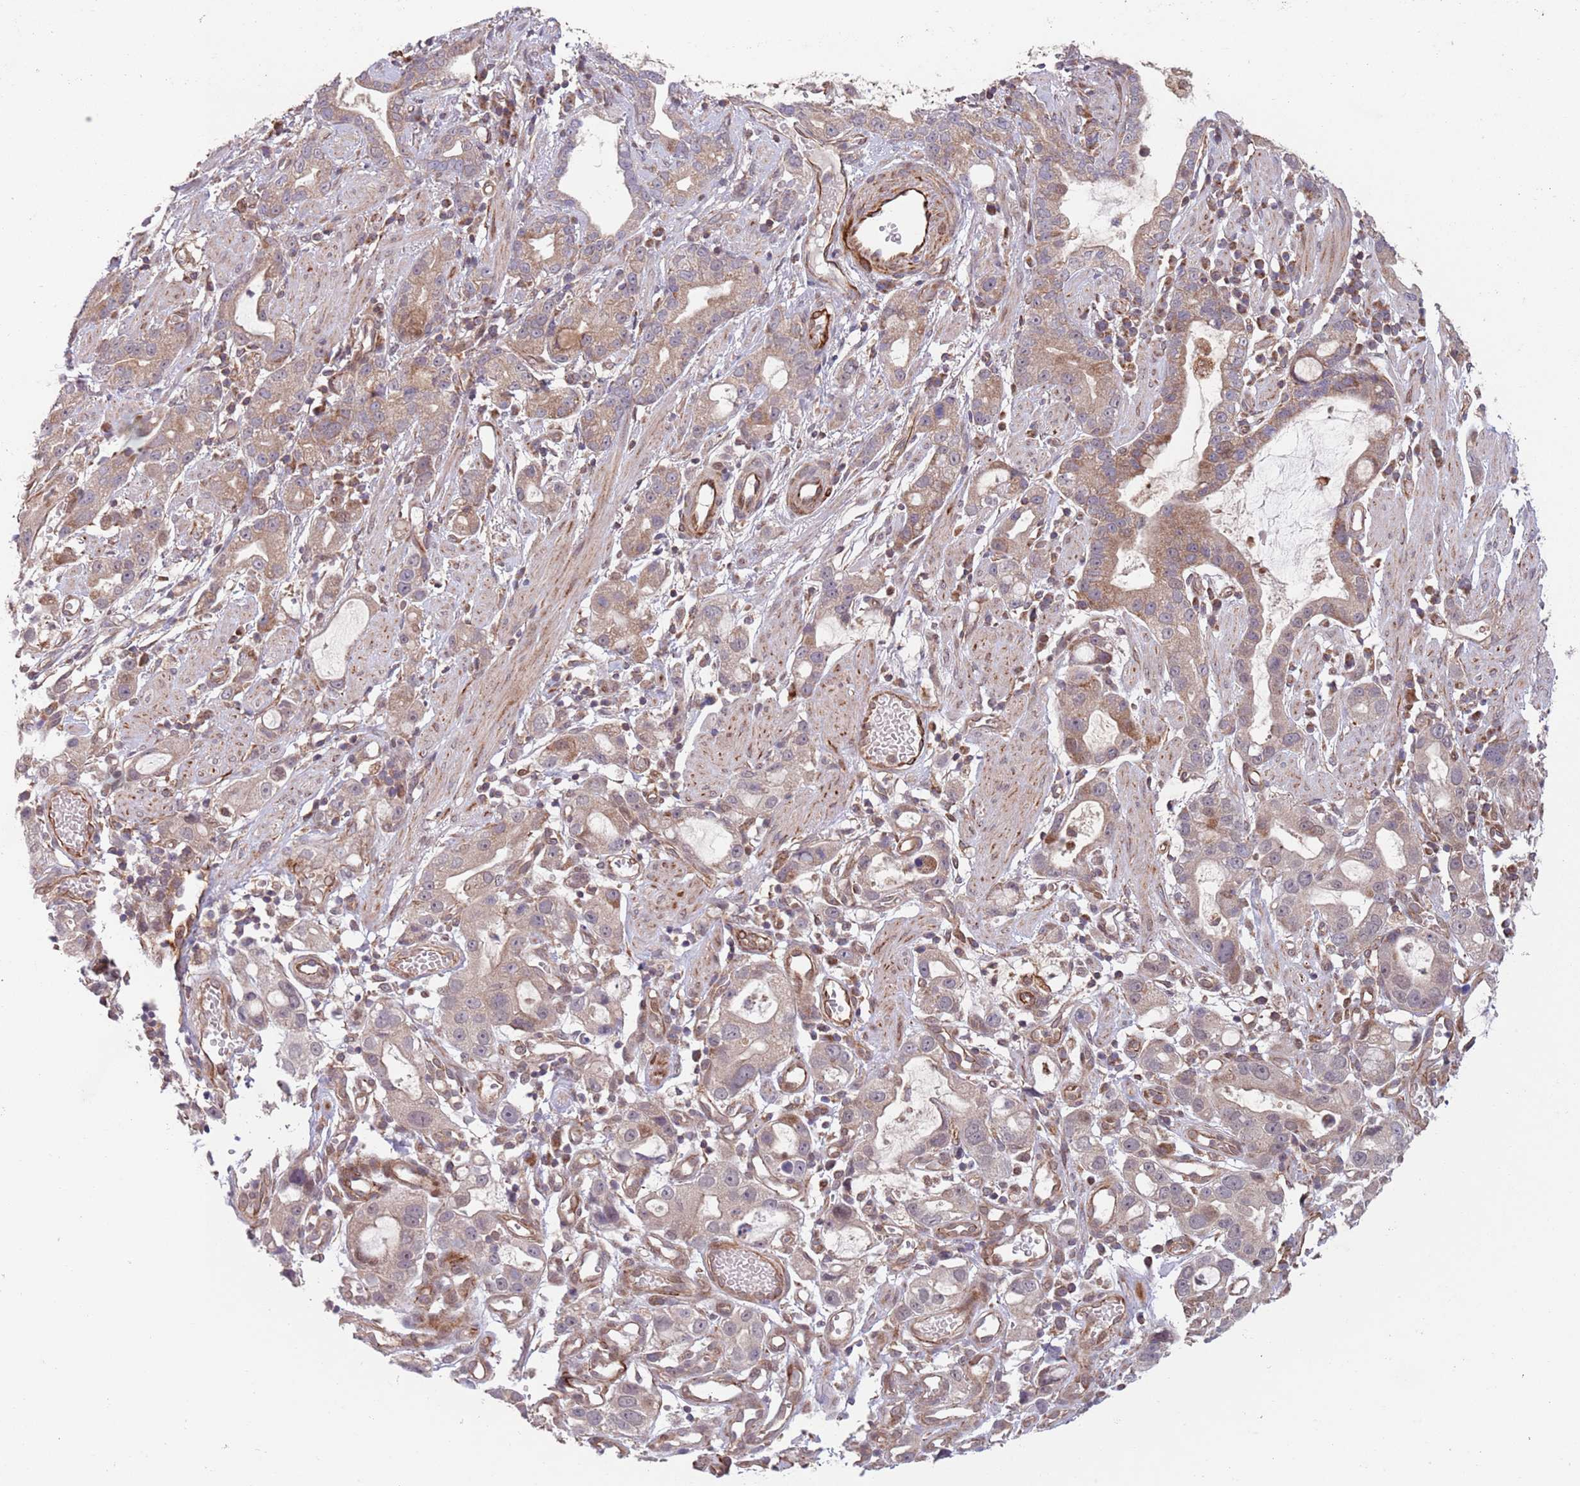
{"staining": {"intensity": "moderate", "quantity": "25%-75%", "location": "cytoplasmic/membranous"}, "tissue": "stomach cancer", "cell_type": "Tumor cells", "image_type": "cancer", "snomed": [{"axis": "morphology", "description": "Adenocarcinoma, NOS"}, {"axis": "topography", "description": "Stomach"}], "caption": "Immunohistochemical staining of human stomach cancer (adenocarcinoma) exhibits medium levels of moderate cytoplasmic/membranous protein positivity in approximately 25%-75% of tumor cells.", "gene": "CHD9", "patient": {"sex": "male", "age": 55}}